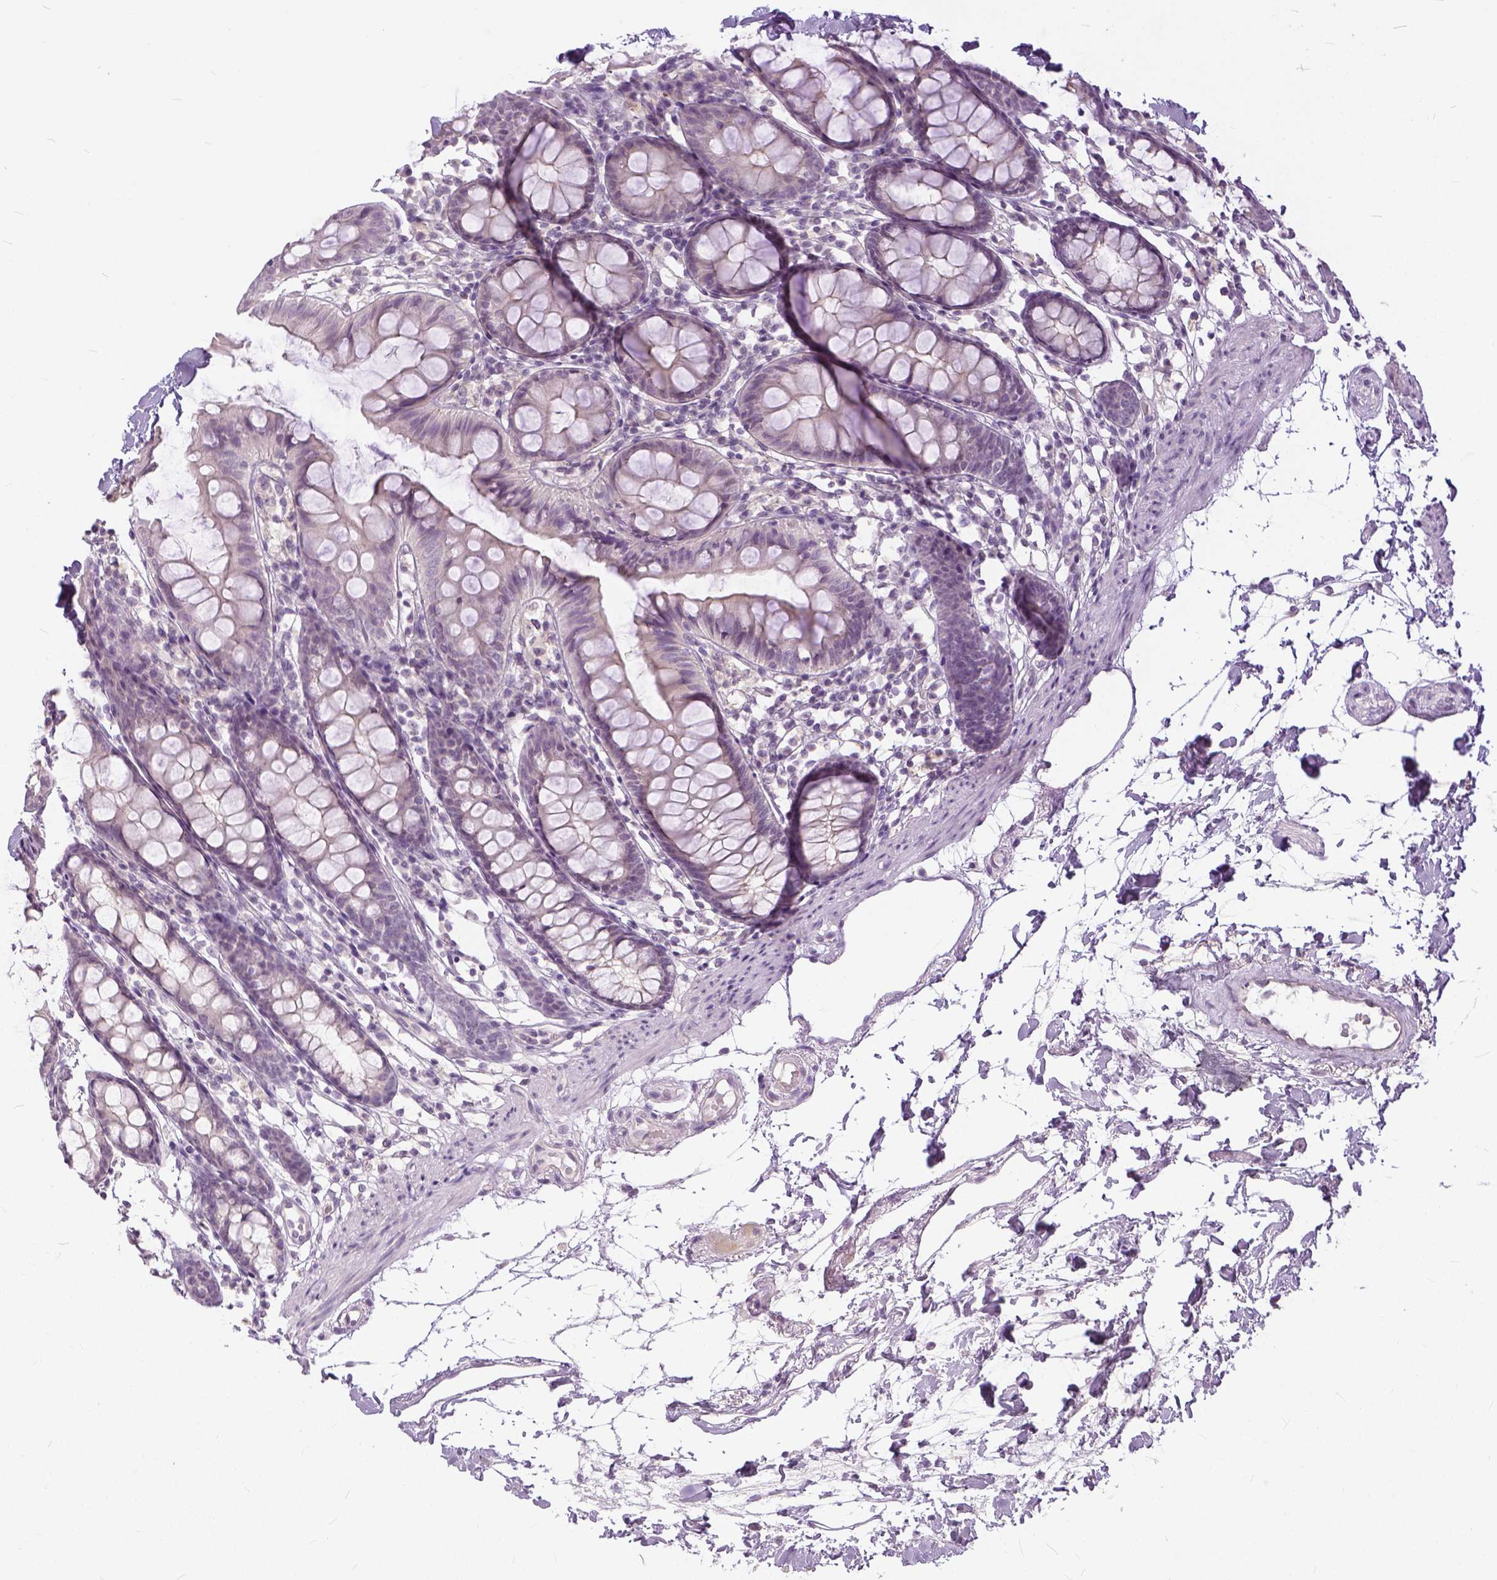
{"staining": {"intensity": "negative", "quantity": "none", "location": "none"}, "tissue": "colon", "cell_type": "Endothelial cells", "image_type": "normal", "snomed": [{"axis": "morphology", "description": "Normal tissue, NOS"}, {"axis": "topography", "description": "Colon"}], "caption": "Image shows no significant protein positivity in endothelial cells of benign colon. (Stains: DAB immunohistochemistry (IHC) with hematoxylin counter stain, Microscopy: brightfield microscopy at high magnification).", "gene": "ANO2", "patient": {"sex": "female", "age": 84}}